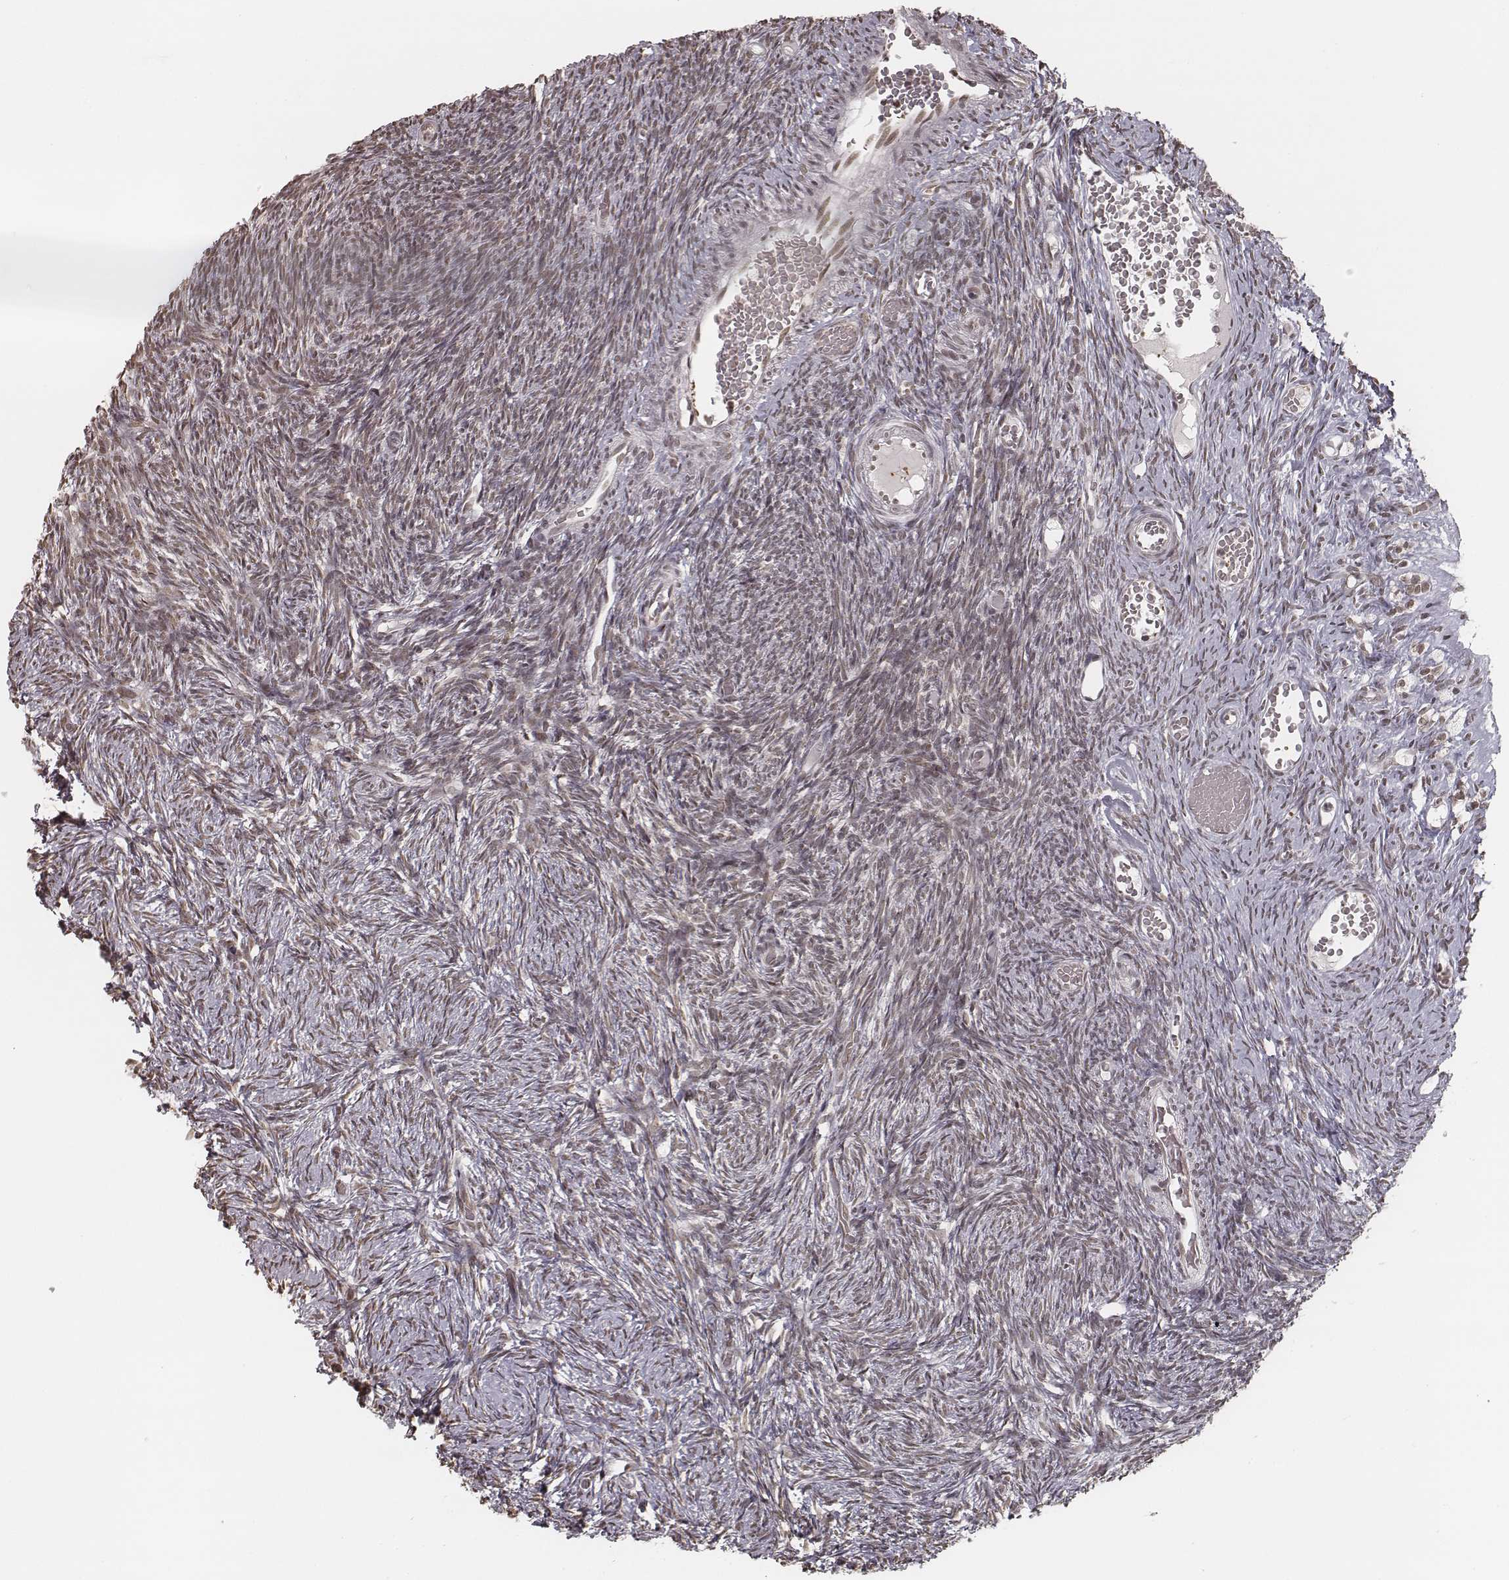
{"staining": {"intensity": "weak", "quantity": ">75%", "location": "nuclear"}, "tissue": "ovary", "cell_type": "Ovarian stroma cells", "image_type": "normal", "snomed": [{"axis": "morphology", "description": "Normal tissue, NOS"}, {"axis": "topography", "description": "Ovary"}], "caption": "Protein expression by IHC displays weak nuclear expression in about >75% of ovarian stroma cells in benign ovary.", "gene": "HMGA2", "patient": {"sex": "female", "age": 39}}